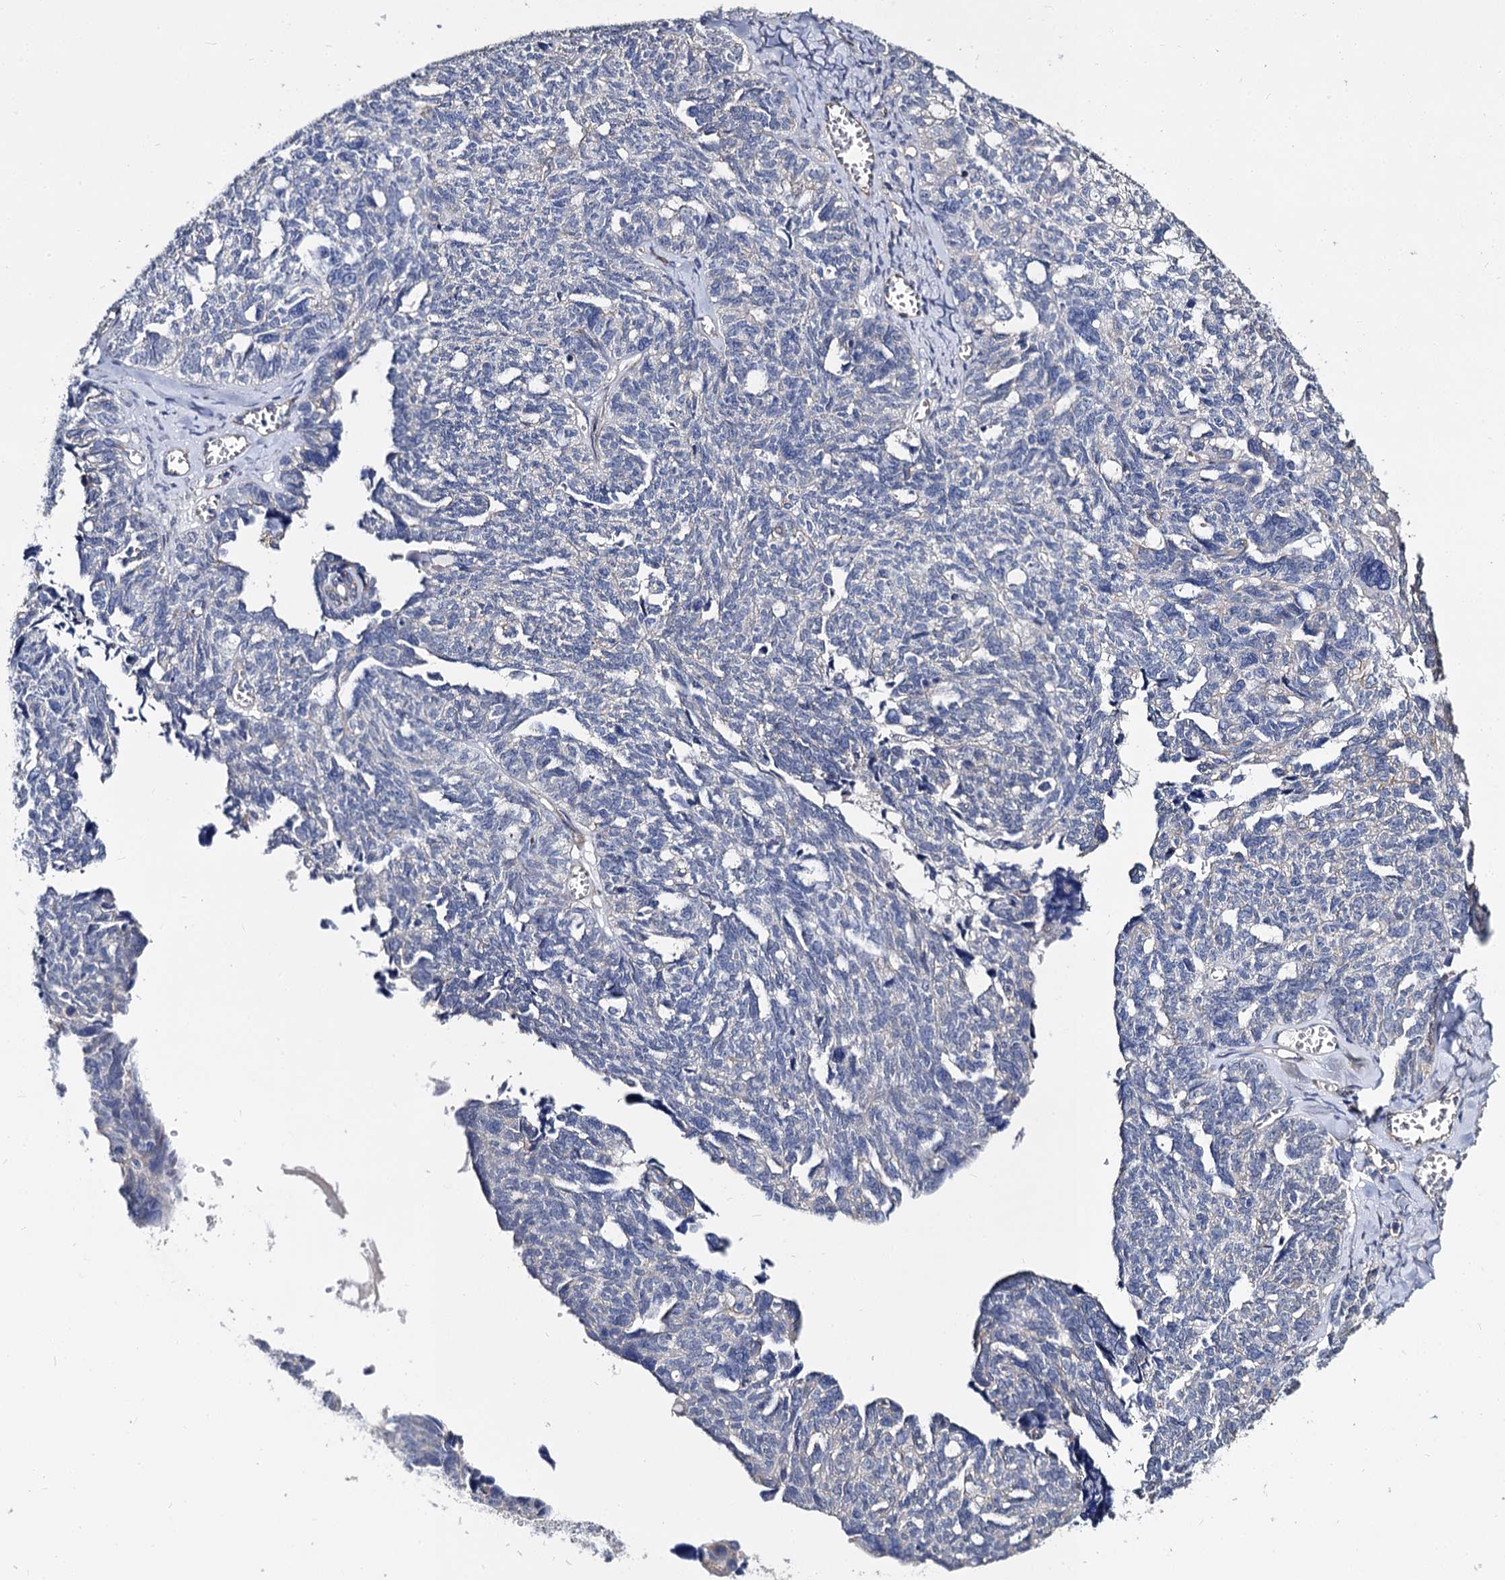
{"staining": {"intensity": "negative", "quantity": "none", "location": "none"}, "tissue": "ovarian cancer", "cell_type": "Tumor cells", "image_type": "cancer", "snomed": [{"axis": "morphology", "description": "Cystadenocarcinoma, serous, NOS"}, {"axis": "topography", "description": "Ovary"}], "caption": "Human ovarian cancer (serous cystadenocarcinoma) stained for a protein using IHC demonstrates no positivity in tumor cells.", "gene": "CBFB", "patient": {"sex": "female", "age": 79}}